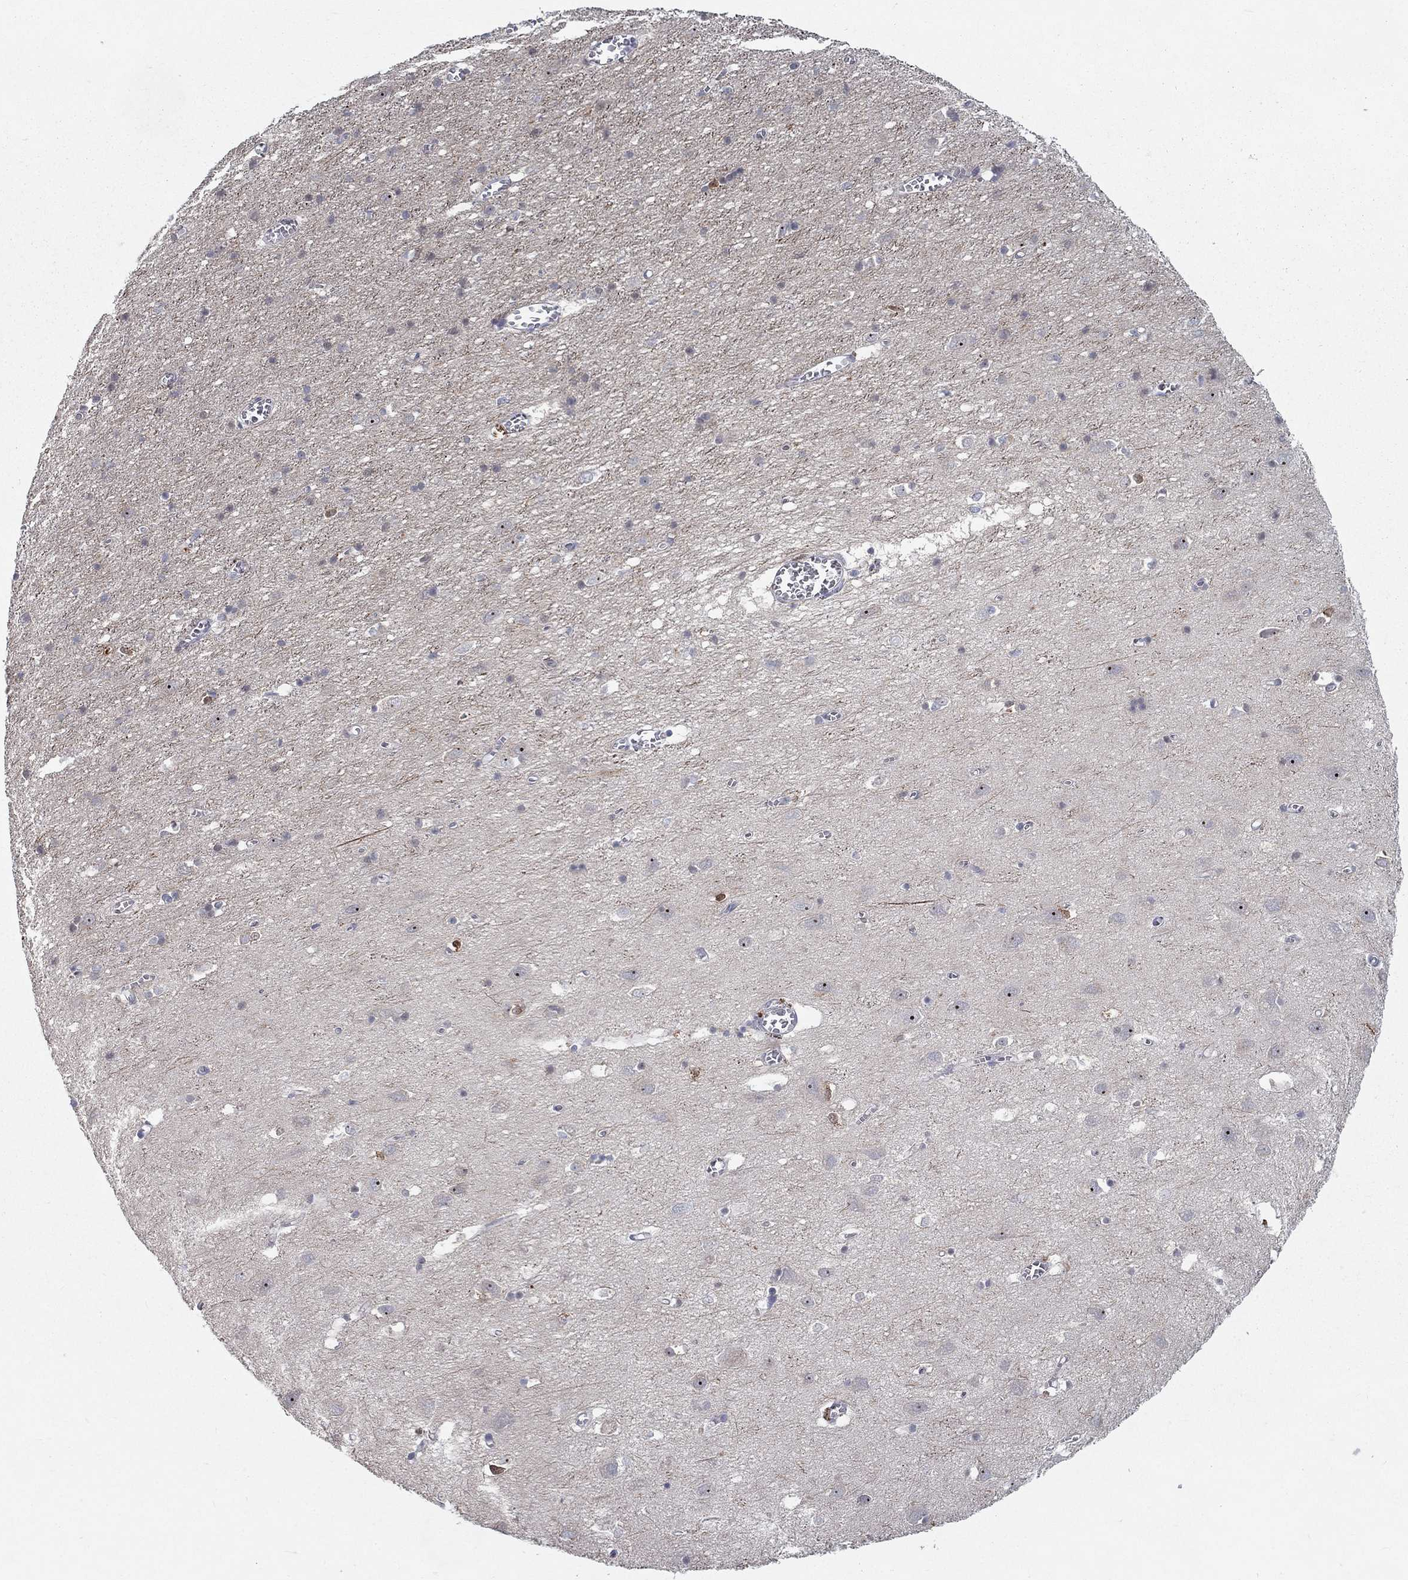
{"staining": {"intensity": "negative", "quantity": "none", "location": "none"}, "tissue": "cerebral cortex", "cell_type": "Endothelial cells", "image_type": "normal", "snomed": [{"axis": "morphology", "description": "Normal tissue, NOS"}, {"axis": "topography", "description": "Cerebral cortex"}], "caption": "This is a image of IHC staining of normal cerebral cortex, which shows no staining in endothelial cells.", "gene": "MTSS2", "patient": {"sex": "male", "age": 70}}